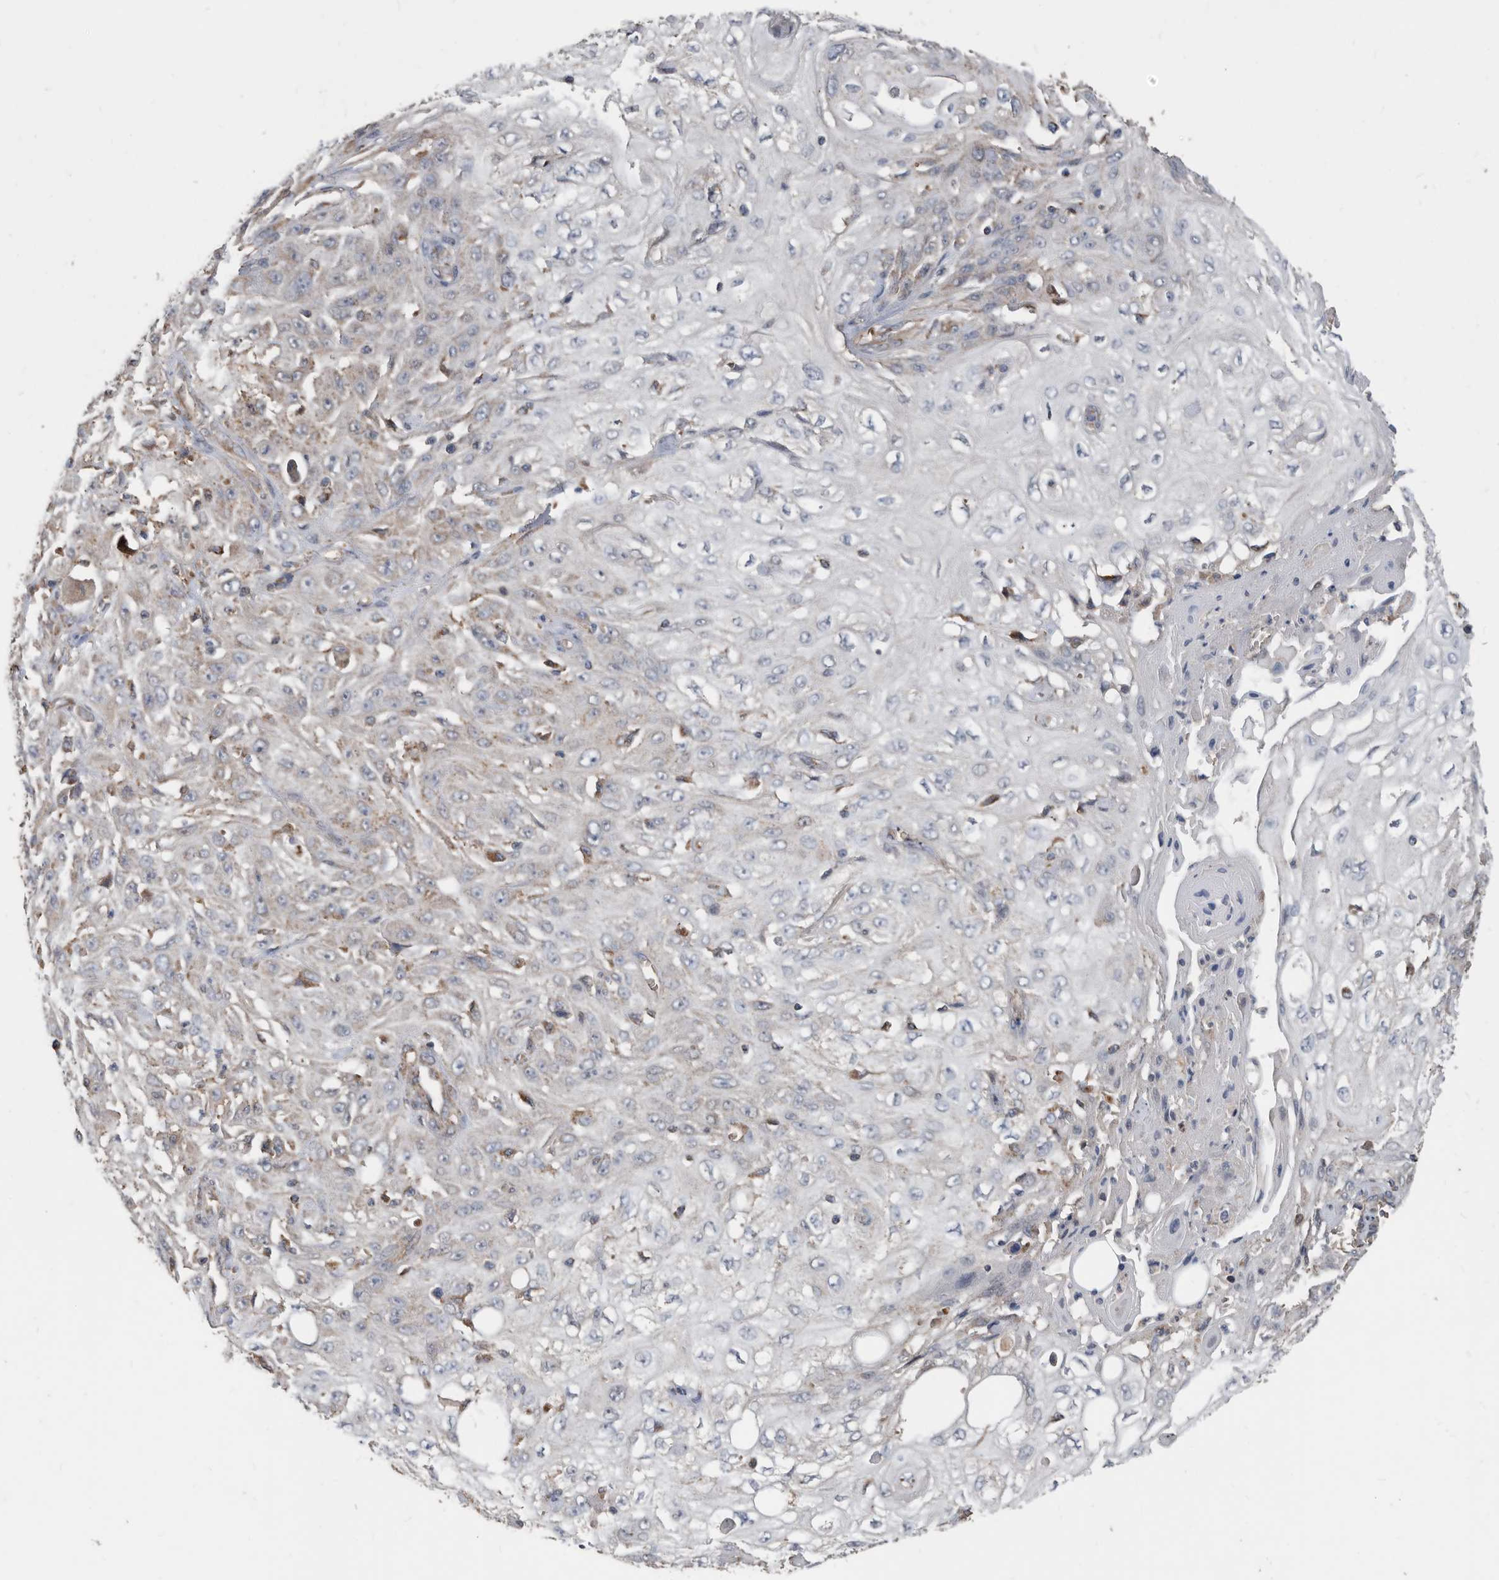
{"staining": {"intensity": "moderate", "quantity": "<25%", "location": "cytoplasmic/membranous"}, "tissue": "skin cancer", "cell_type": "Tumor cells", "image_type": "cancer", "snomed": [{"axis": "morphology", "description": "Squamous cell carcinoma, NOS"}, {"axis": "morphology", "description": "Squamous cell carcinoma, metastatic, NOS"}, {"axis": "topography", "description": "Skin"}, {"axis": "topography", "description": "Lymph node"}], "caption": "IHC (DAB) staining of skin cancer reveals moderate cytoplasmic/membranous protein staining in about <25% of tumor cells.", "gene": "AFAP1", "patient": {"sex": "male", "age": 75}}